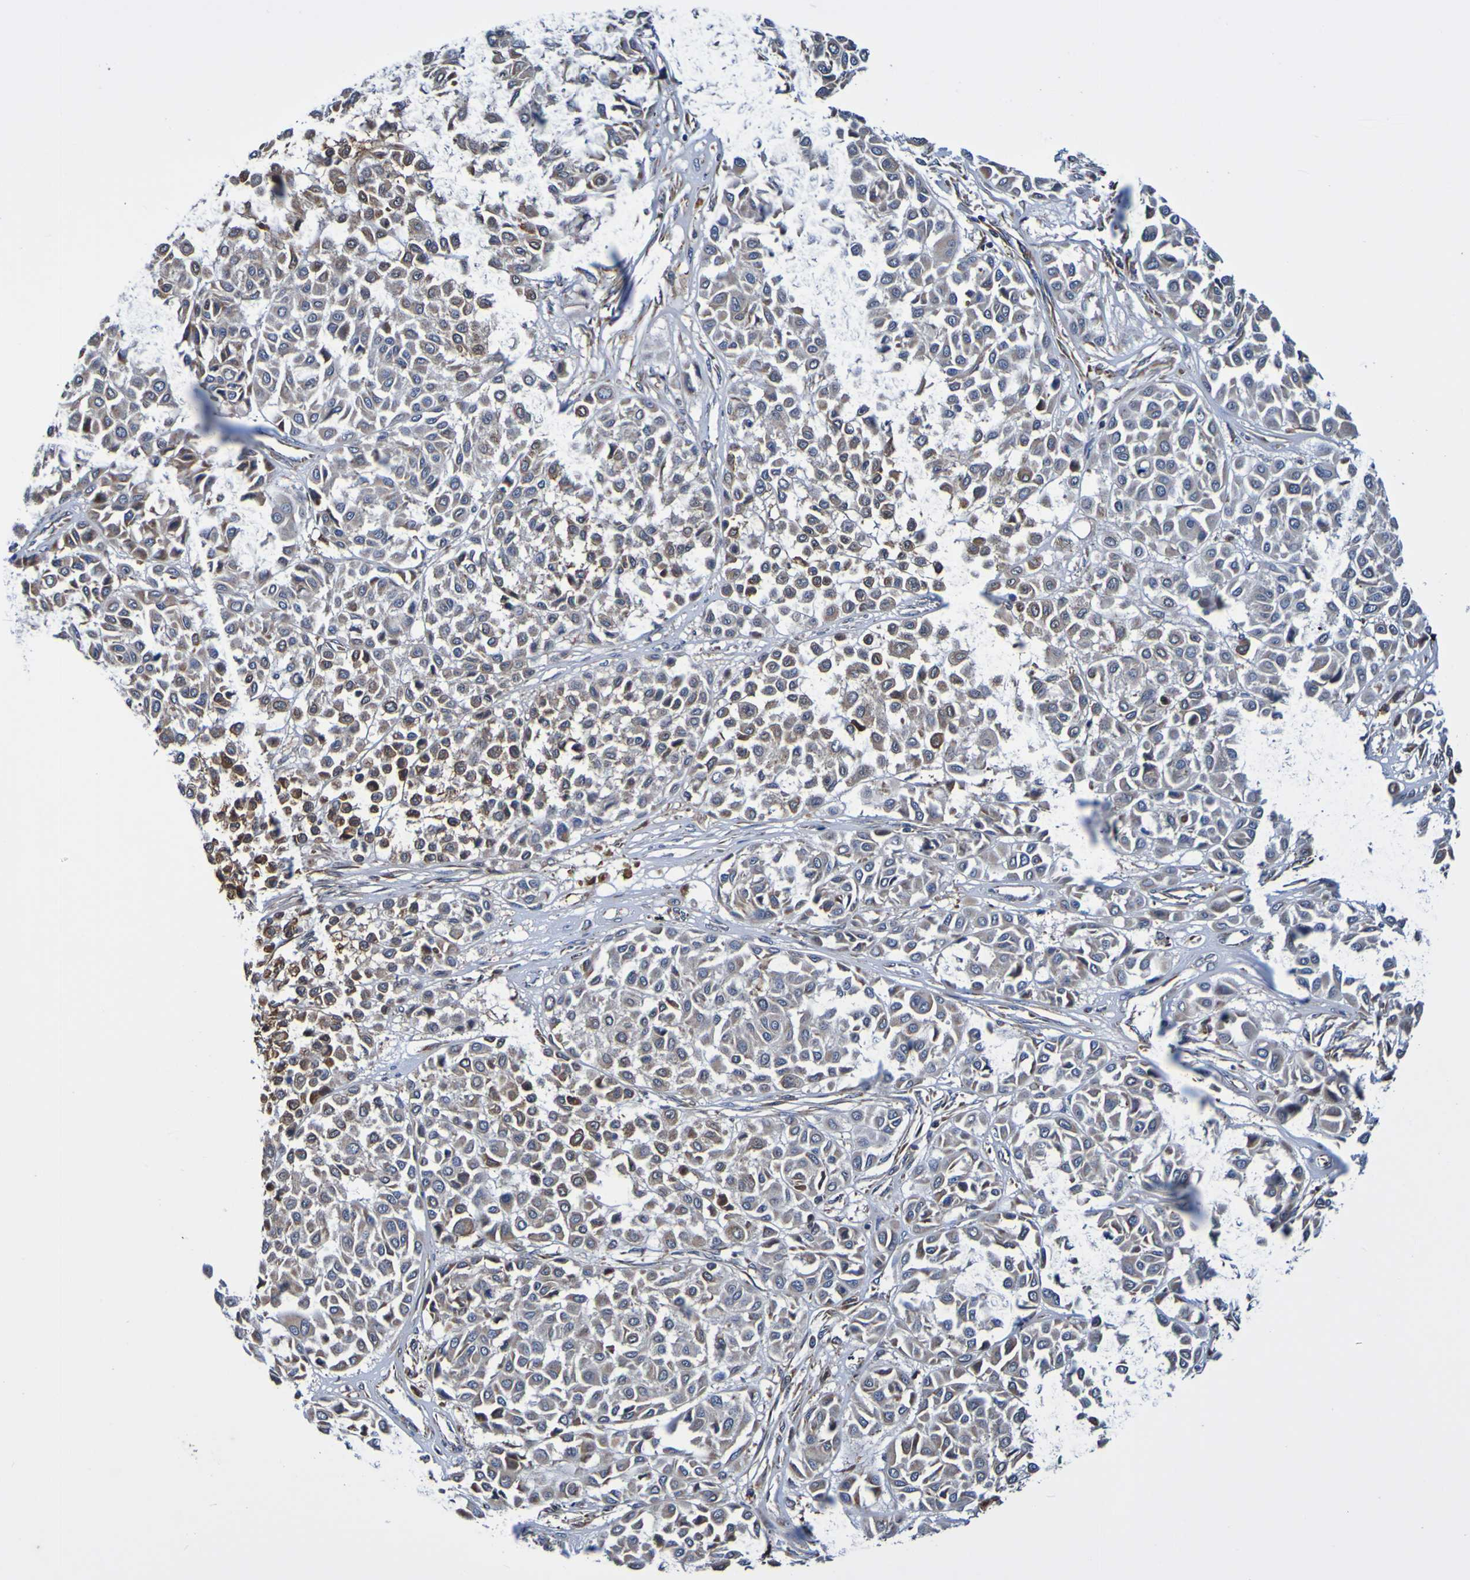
{"staining": {"intensity": "weak", "quantity": ">75%", "location": "cytoplasmic/membranous"}, "tissue": "melanoma", "cell_type": "Tumor cells", "image_type": "cancer", "snomed": [{"axis": "morphology", "description": "Malignant melanoma, Metastatic site"}, {"axis": "topography", "description": "Soft tissue"}], "caption": "Malignant melanoma (metastatic site) stained with DAB (3,3'-diaminobenzidine) immunohistochemistry reveals low levels of weak cytoplasmic/membranous expression in about >75% of tumor cells.", "gene": "AXIN1", "patient": {"sex": "male", "age": 41}}